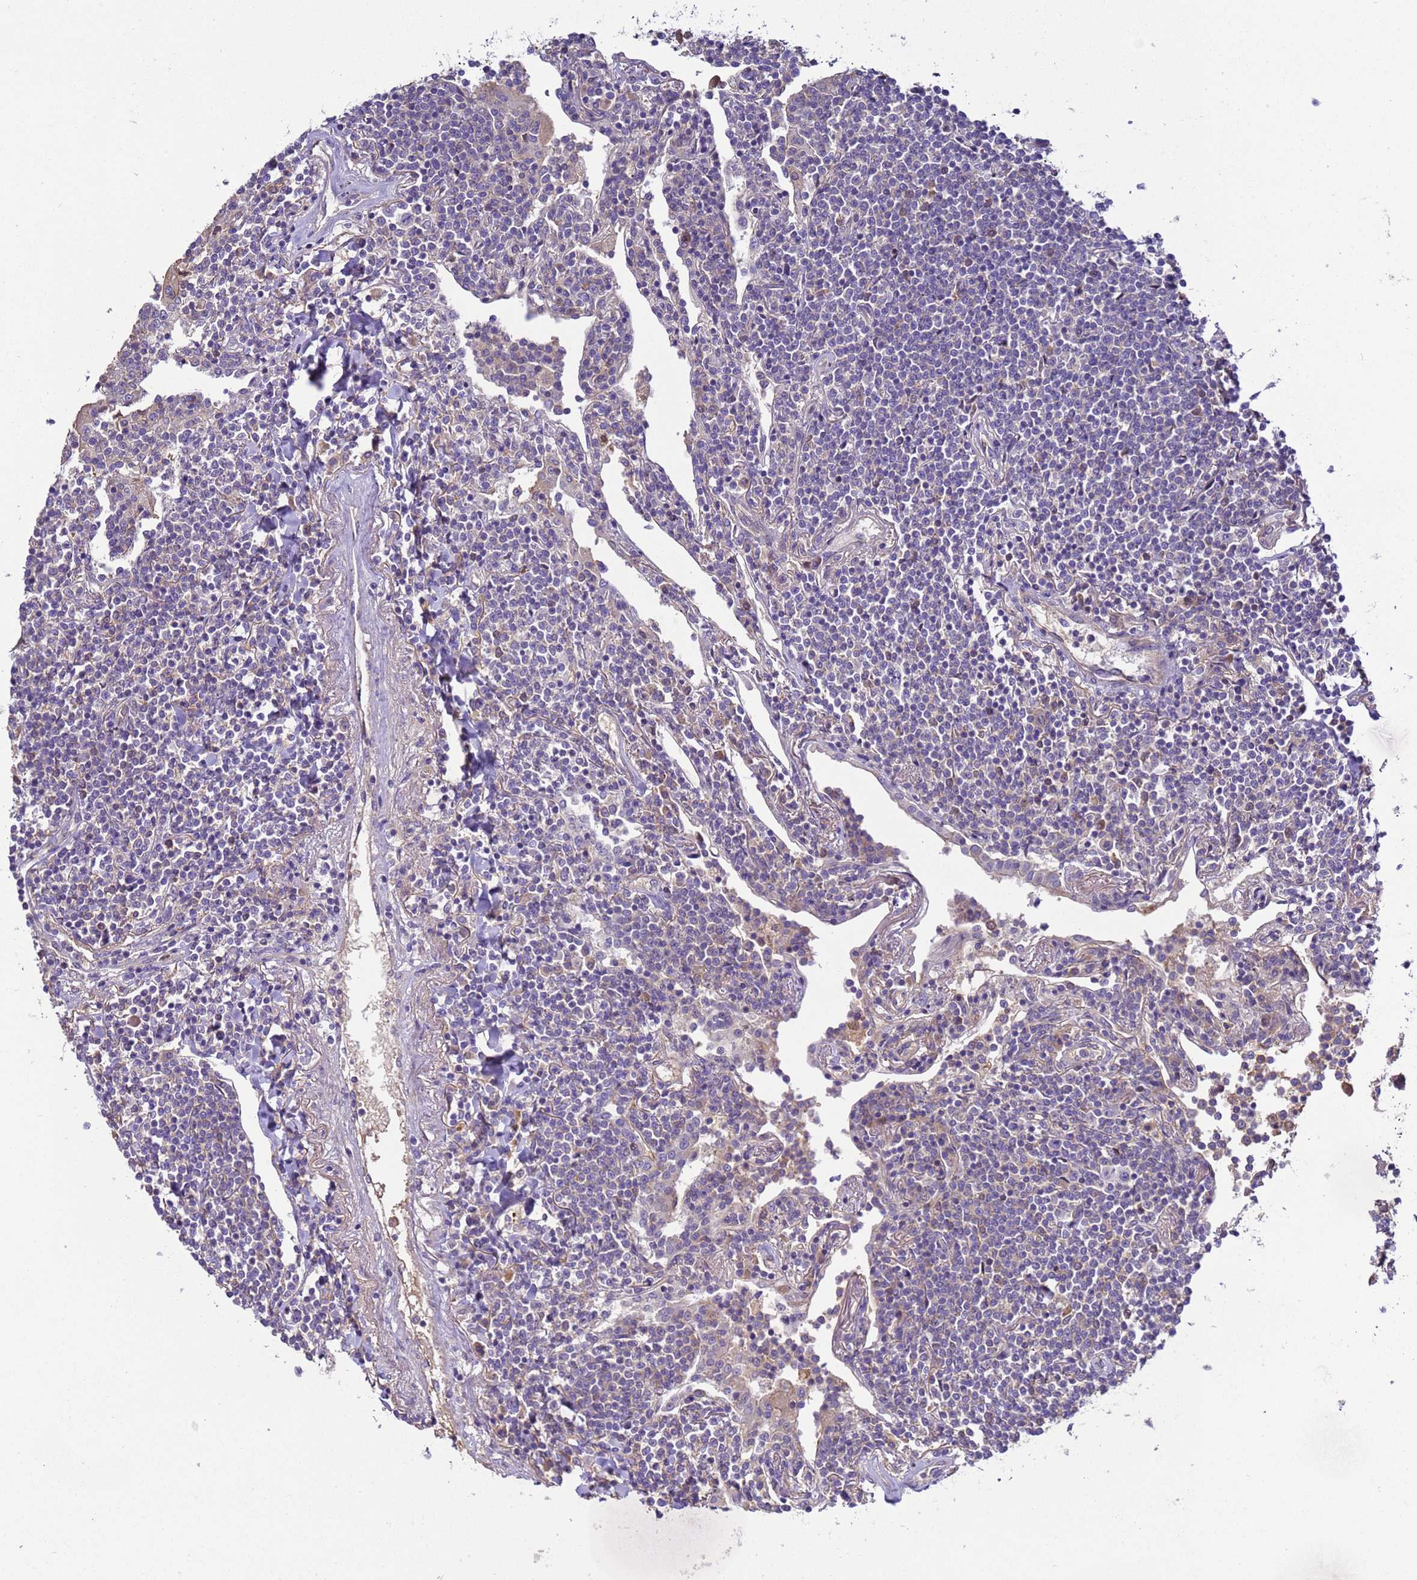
{"staining": {"intensity": "negative", "quantity": "none", "location": "none"}, "tissue": "lymphoma", "cell_type": "Tumor cells", "image_type": "cancer", "snomed": [{"axis": "morphology", "description": "Malignant lymphoma, non-Hodgkin's type, Low grade"}, {"axis": "topography", "description": "Lung"}], "caption": "This is a image of immunohistochemistry staining of low-grade malignant lymphoma, non-Hodgkin's type, which shows no staining in tumor cells. (DAB (3,3'-diaminobenzidine) immunohistochemistry with hematoxylin counter stain).", "gene": "TBCD", "patient": {"sex": "female", "age": 71}}